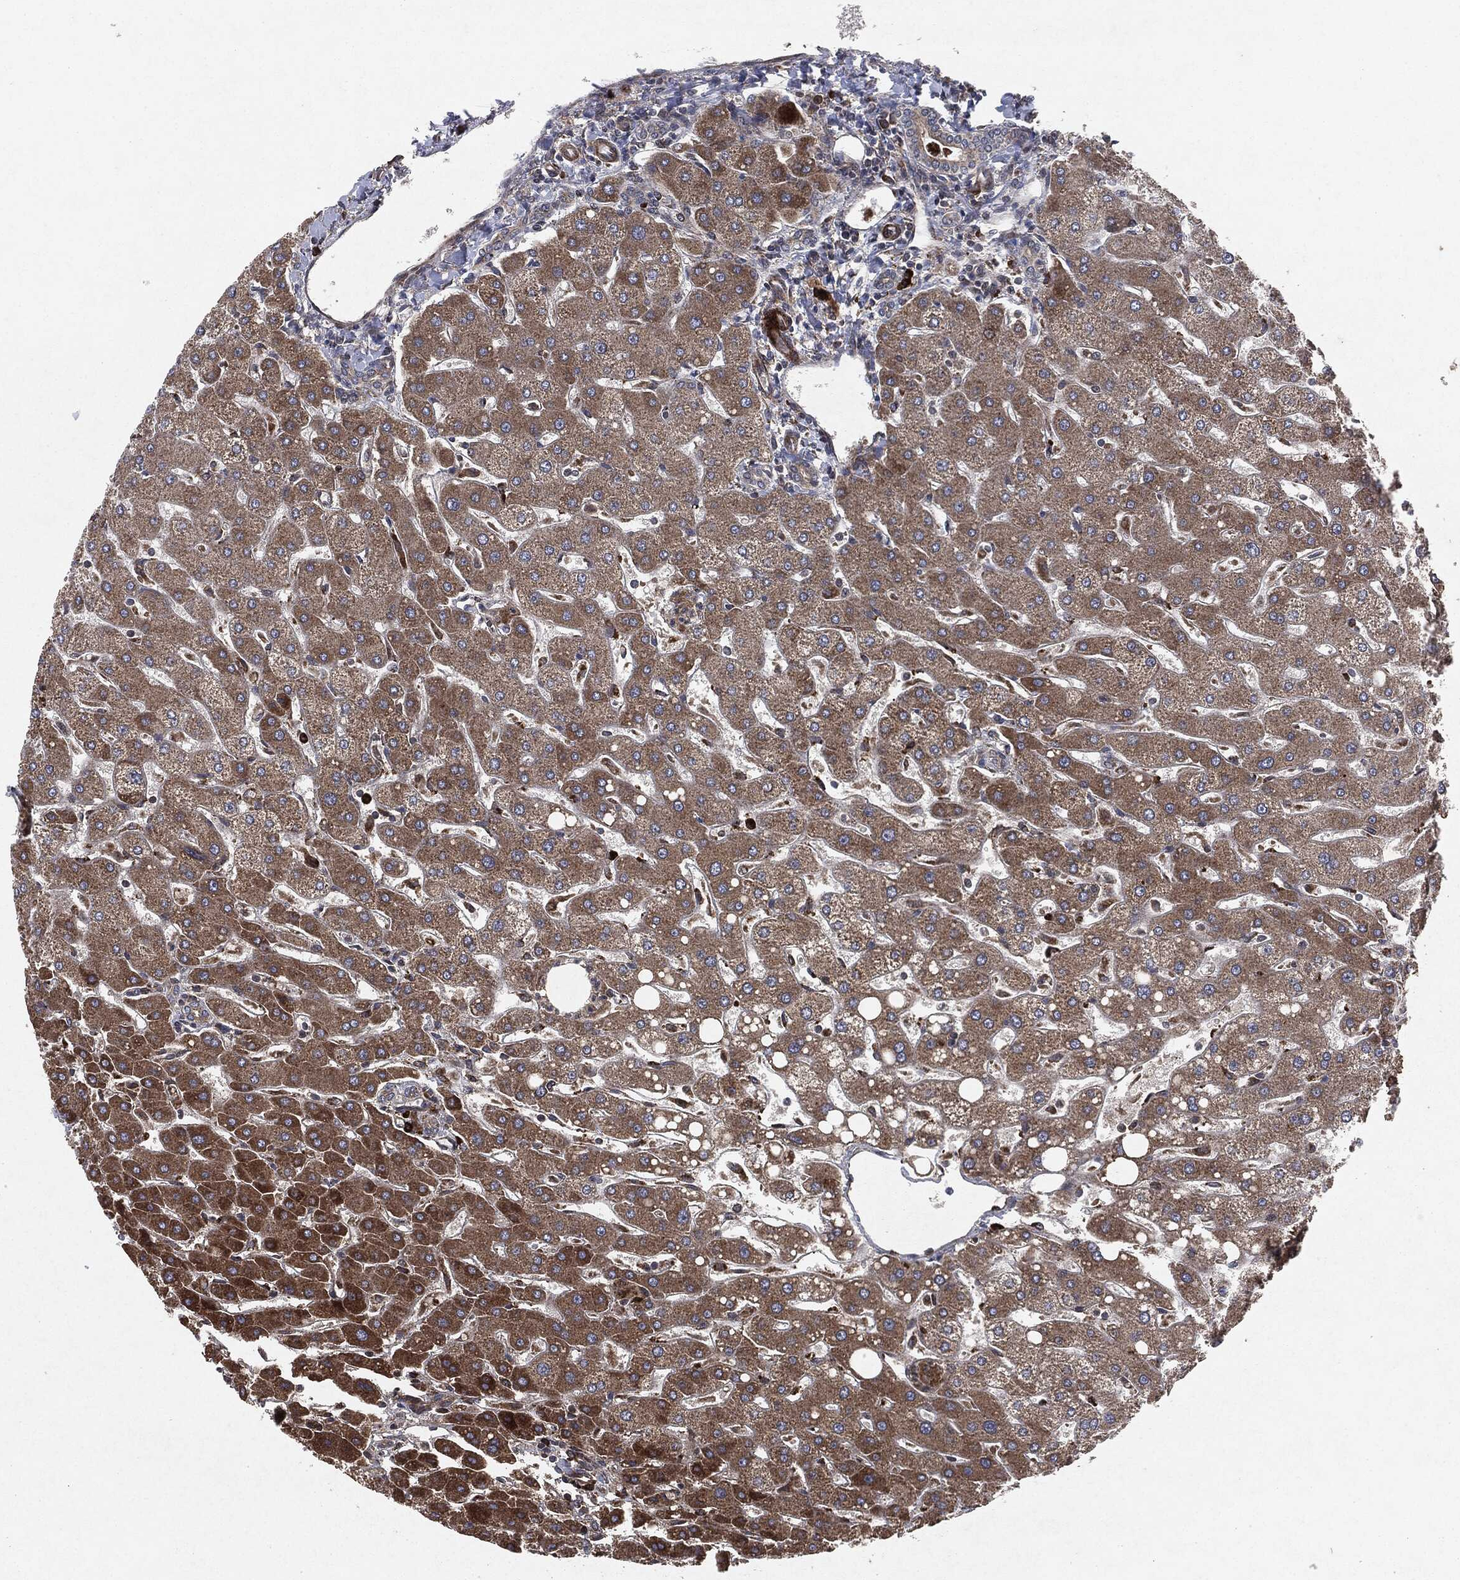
{"staining": {"intensity": "weak", "quantity": ">75%", "location": "cytoplasmic/membranous"}, "tissue": "liver", "cell_type": "Cholangiocytes", "image_type": "normal", "snomed": [{"axis": "morphology", "description": "Normal tissue, NOS"}, {"axis": "topography", "description": "Liver"}], "caption": "A high-resolution micrograph shows immunohistochemistry staining of benign liver, which demonstrates weak cytoplasmic/membranous staining in about >75% of cholangiocytes.", "gene": "RAF1", "patient": {"sex": "male", "age": 67}}